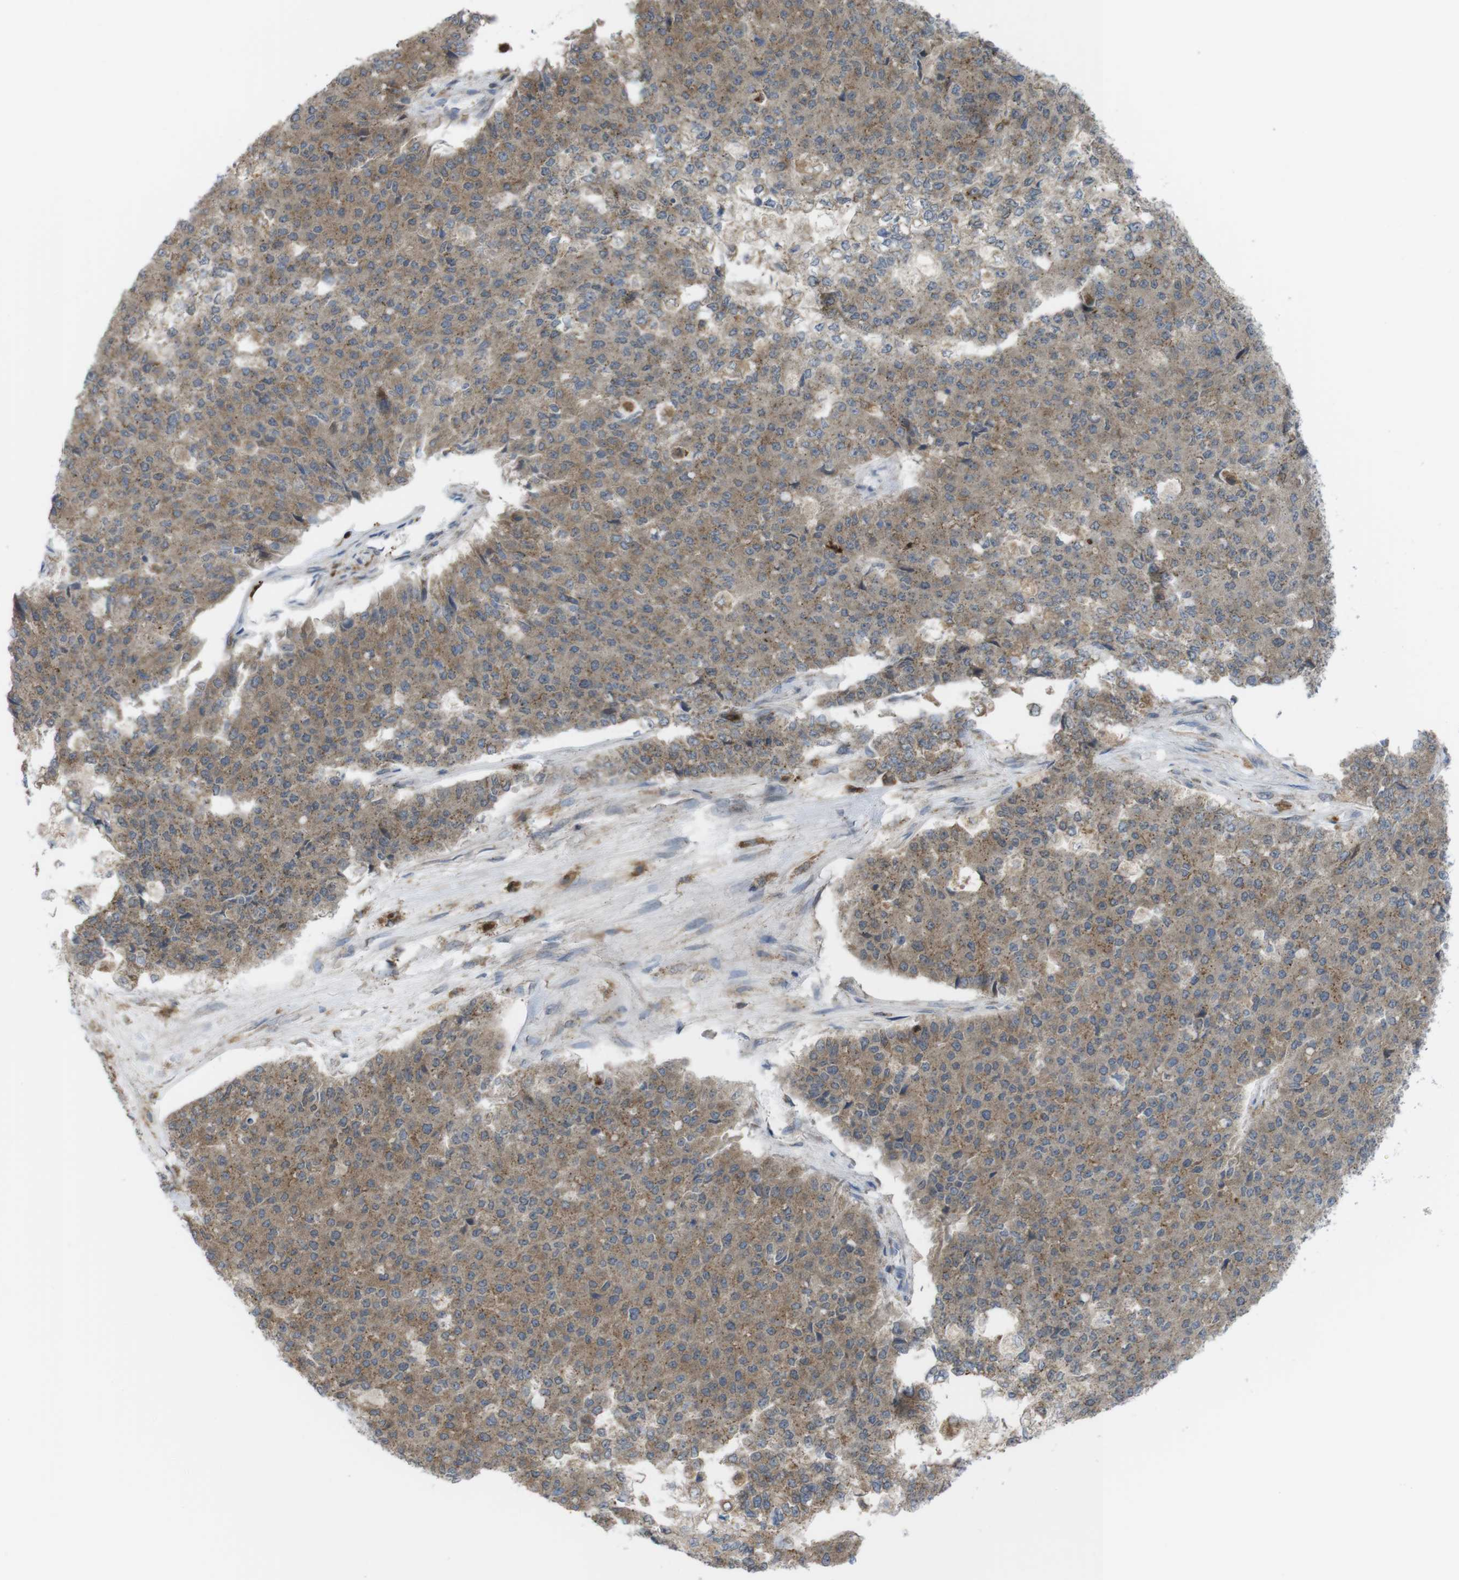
{"staining": {"intensity": "moderate", "quantity": "25%-75%", "location": "cytoplasmic/membranous"}, "tissue": "pancreatic cancer", "cell_type": "Tumor cells", "image_type": "cancer", "snomed": [{"axis": "morphology", "description": "Adenocarcinoma, NOS"}, {"axis": "topography", "description": "Pancreas"}], "caption": "Human pancreatic cancer stained with a brown dye shows moderate cytoplasmic/membranous positive positivity in approximately 25%-75% of tumor cells.", "gene": "PRKCD", "patient": {"sex": "male", "age": 50}}